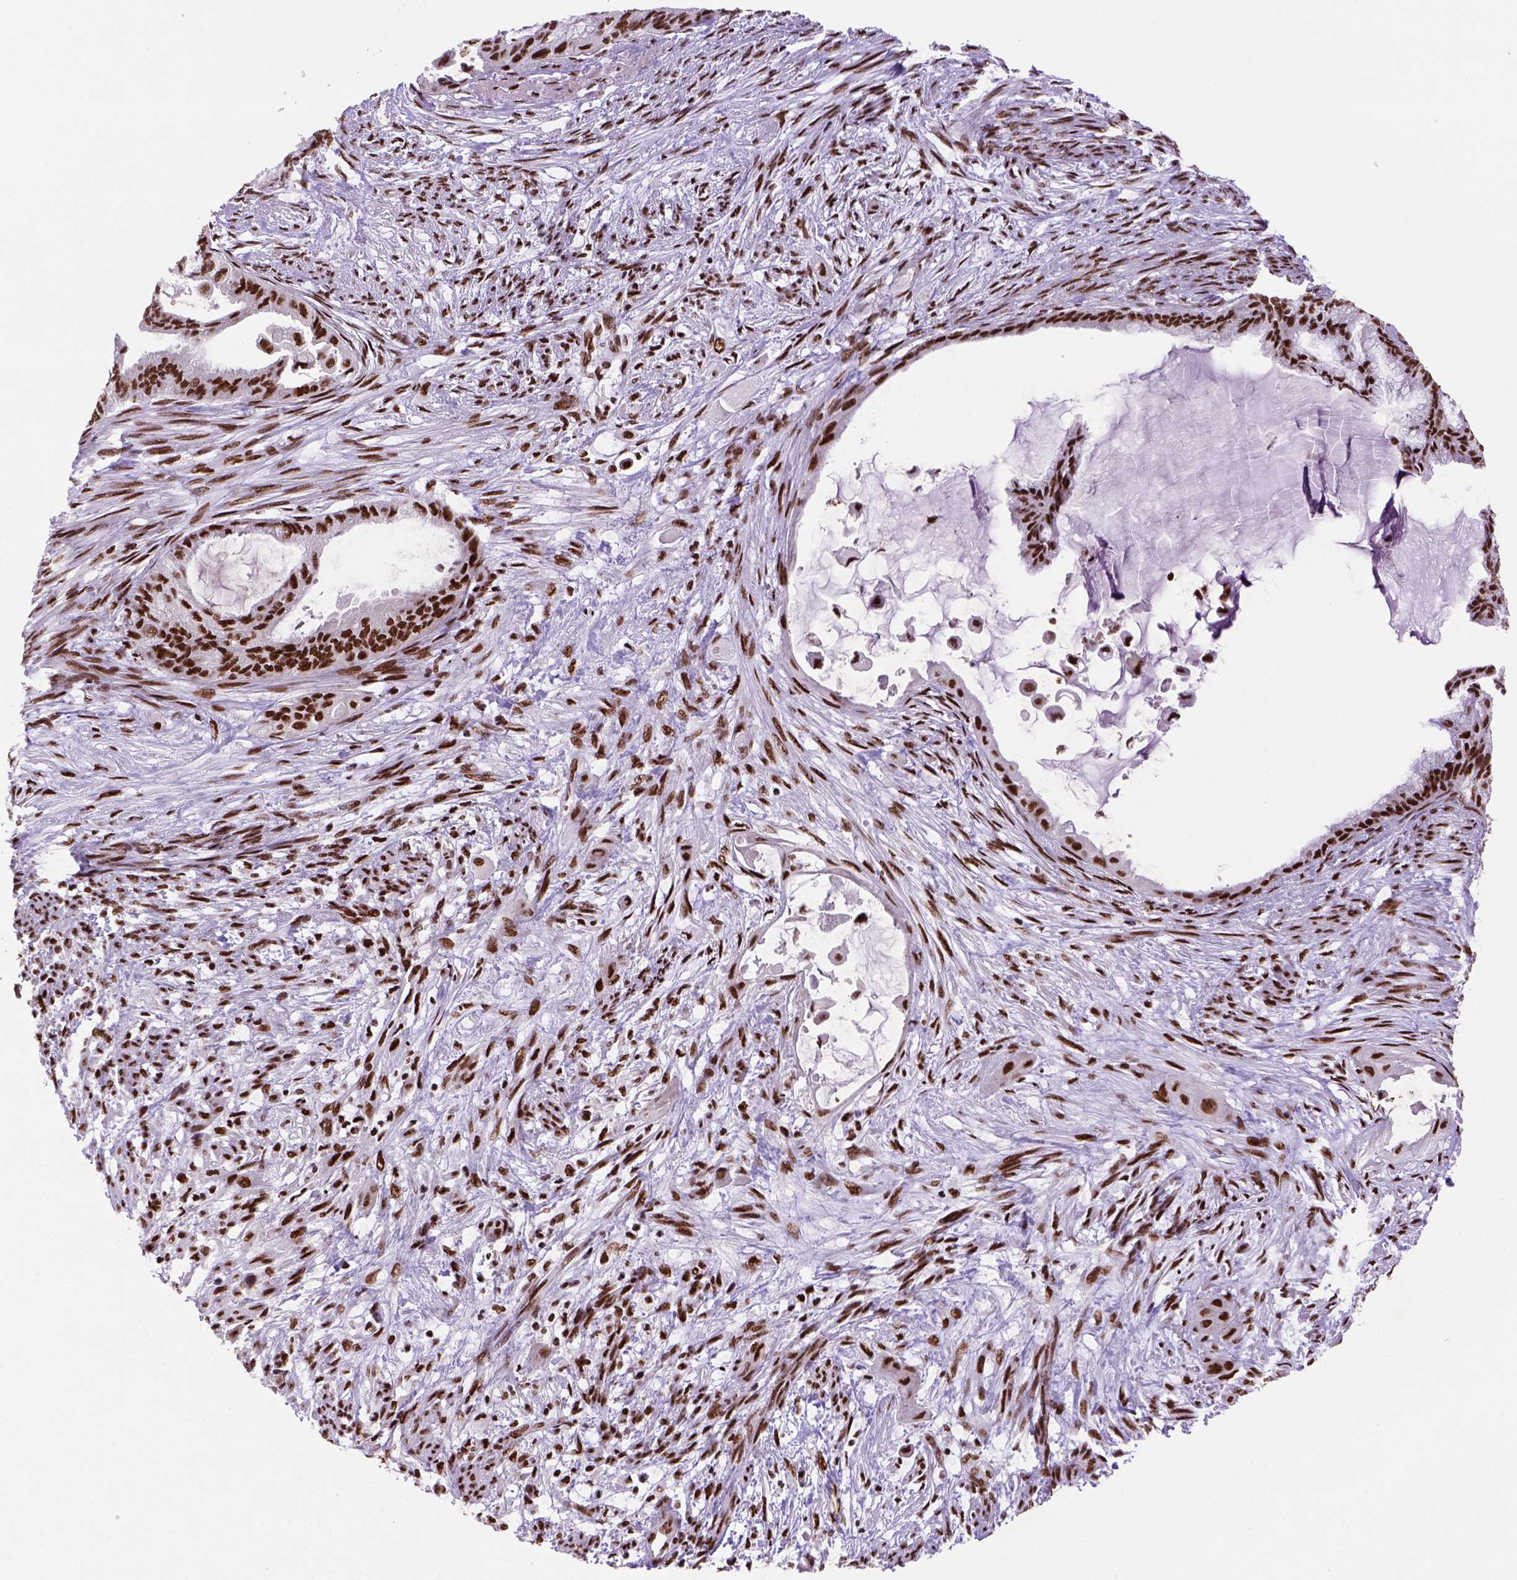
{"staining": {"intensity": "strong", "quantity": ">75%", "location": "cytoplasmic/membranous"}, "tissue": "endometrial cancer", "cell_type": "Tumor cells", "image_type": "cancer", "snomed": [{"axis": "morphology", "description": "Adenocarcinoma, NOS"}, {"axis": "topography", "description": "Endometrium"}], "caption": "DAB (3,3'-diaminobenzidine) immunohistochemical staining of endometrial cancer (adenocarcinoma) exhibits strong cytoplasmic/membranous protein expression in approximately >75% of tumor cells.", "gene": "NSMCE2", "patient": {"sex": "female", "age": 86}}